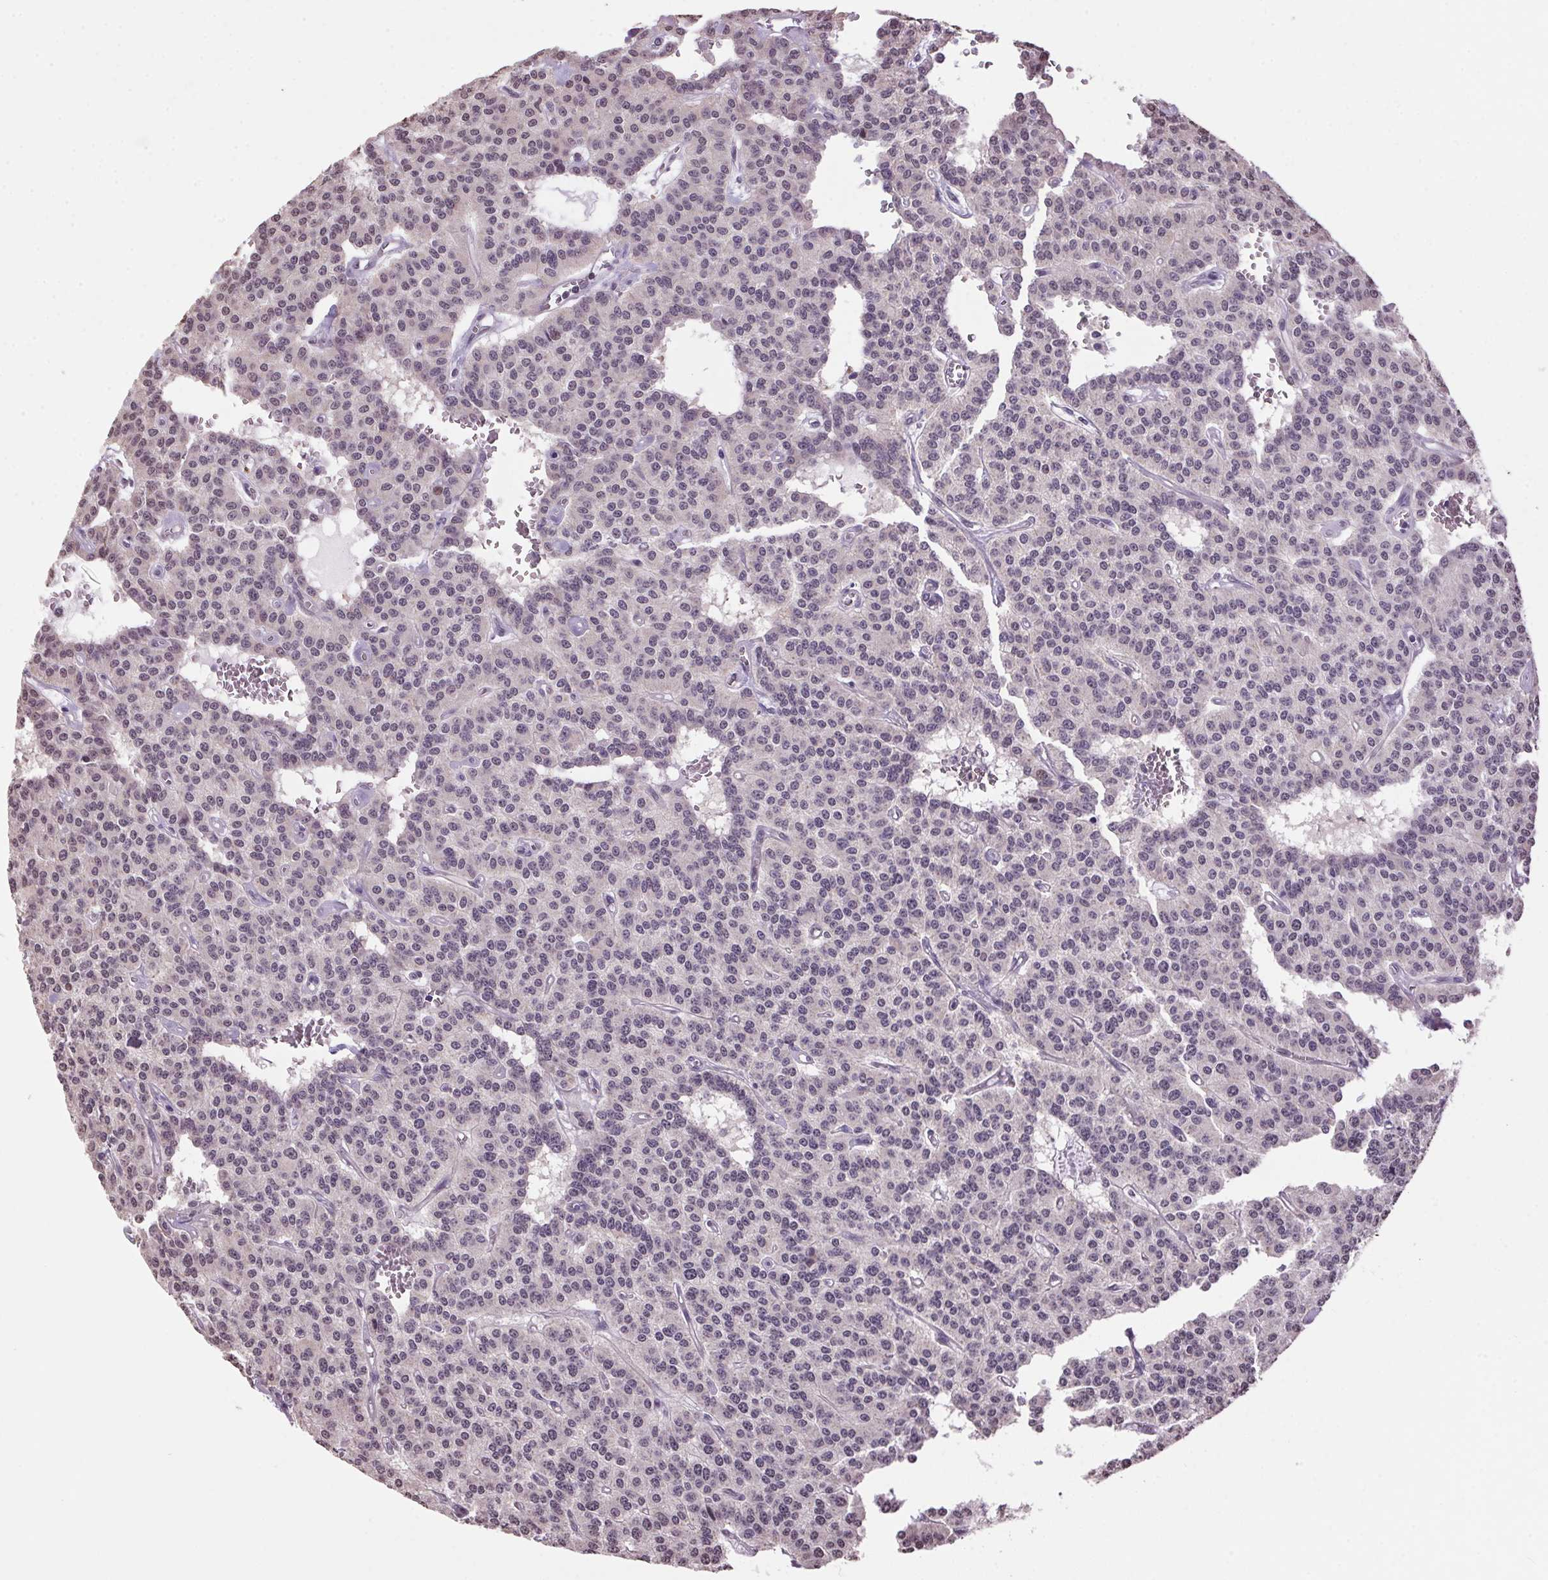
{"staining": {"intensity": "weak", "quantity": "25%-75%", "location": "nuclear"}, "tissue": "carcinoid", "cell_type": "Tumor cells", "image_type": "cancer", "snomed": [{"axis": "morphology", "description": "Carcinoid, malignant, NOS"}, {"axis": "topography", "description": "Lung"}], "caption": "Immunohistochemistry (IHC) (DAB) staining of human carcinoid (malignant) displays weak nuclear protein staining in approximately 25%-75% of tumor cells.", "gene": "VWA3B", "patient": {"sex": "female", "age": 71}}